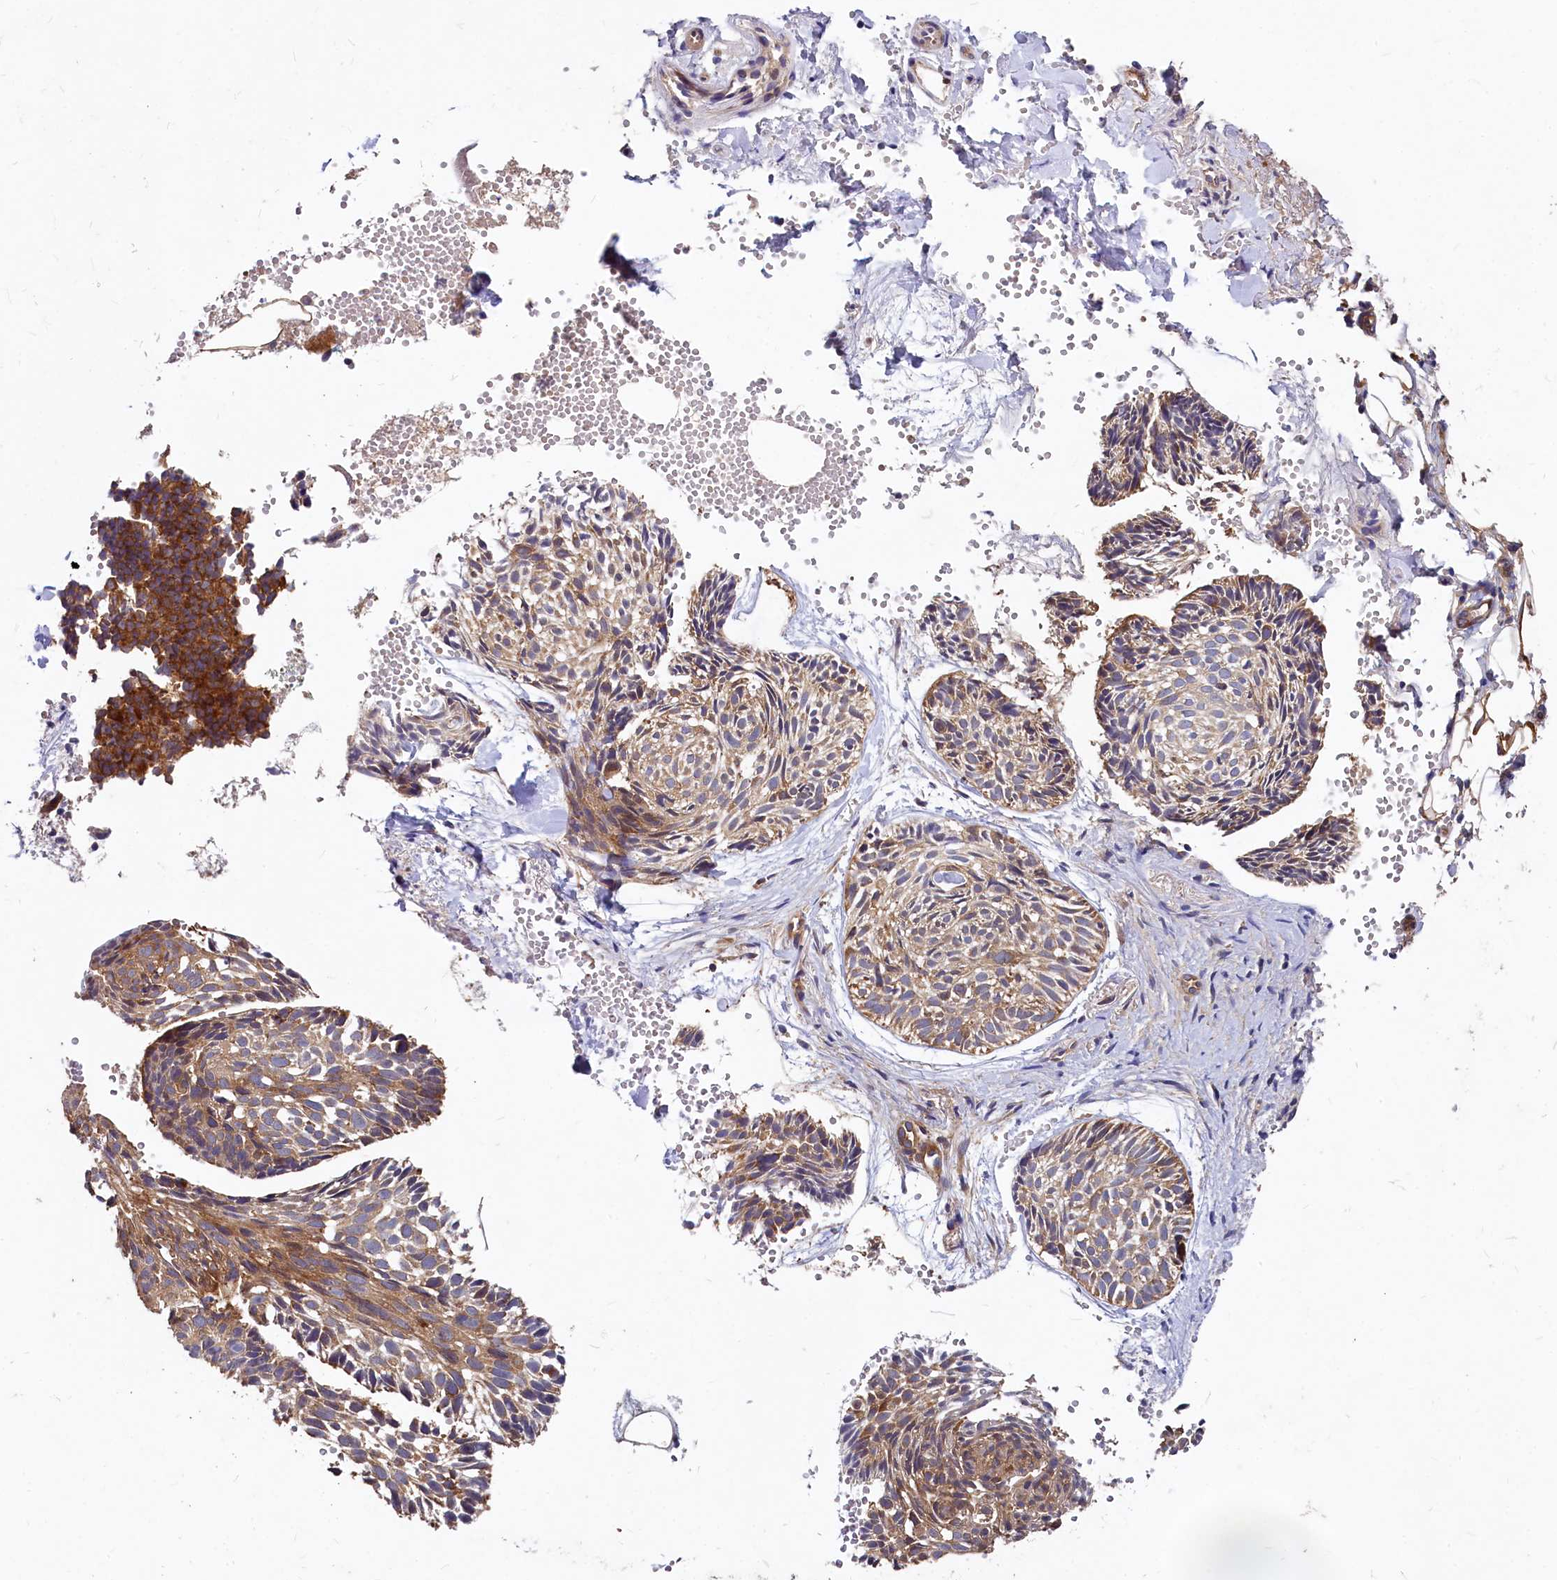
{"staining": {"intensity": "moderate", "quantity": ">75%", "location": "cytoplasmic/membranous"}, "tissue": "skin cancer", "cell_type": "Tumor cells", "image_type": "cancer", "snomed": [{"axis": "morphology", "description": "Normal tissue, NOS"}, {"axis": "morphology", "description": "Basal cell carcinoma"}, {"axis": "topography", "description": "Skin"}], "caption": "A photomicrograph of skin cancer stained for a protein shows moderate cytoplasmic/membranous brown staining in tumor cells.", "gene": "EIF2B2", "patient": {"sex": "male", "age": 66}}